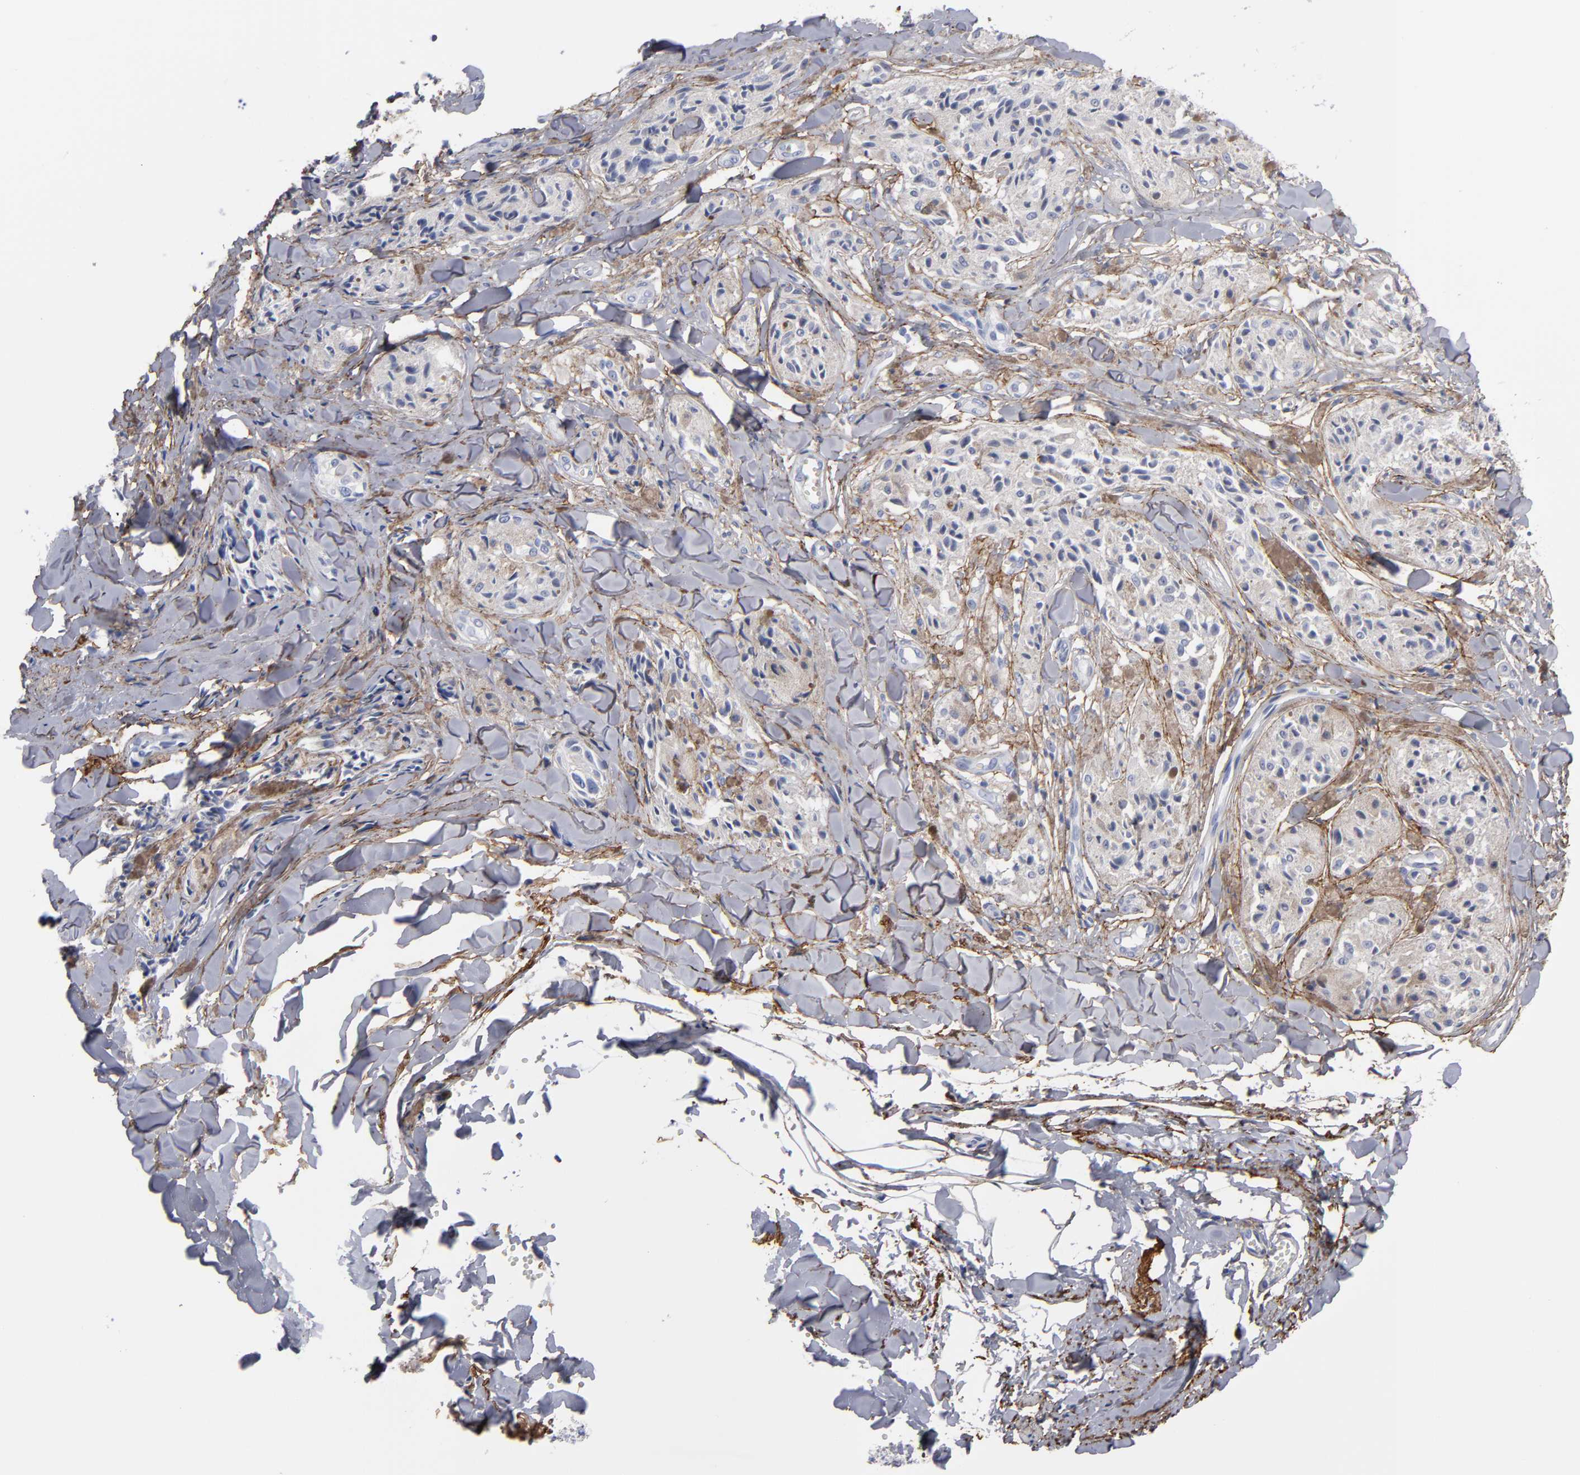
{"staining": {"intensity": "negative", "quantity": "none", "location": "none"}, "tissue": "melanoma", "cell_type": "Tumor cells", "image_type": "cancer", "snomed": [{"axis": "morphology", "description": "Malignant melanoma, Metastatic site"}, {"axis": "topography", "description": "Skin"}], "caption": "Micrograph shows no protein positivity in tumor cells of melanoma tissue.", "gene": "EMILIN1", "patient": {"sex": "female", "age": 66}}